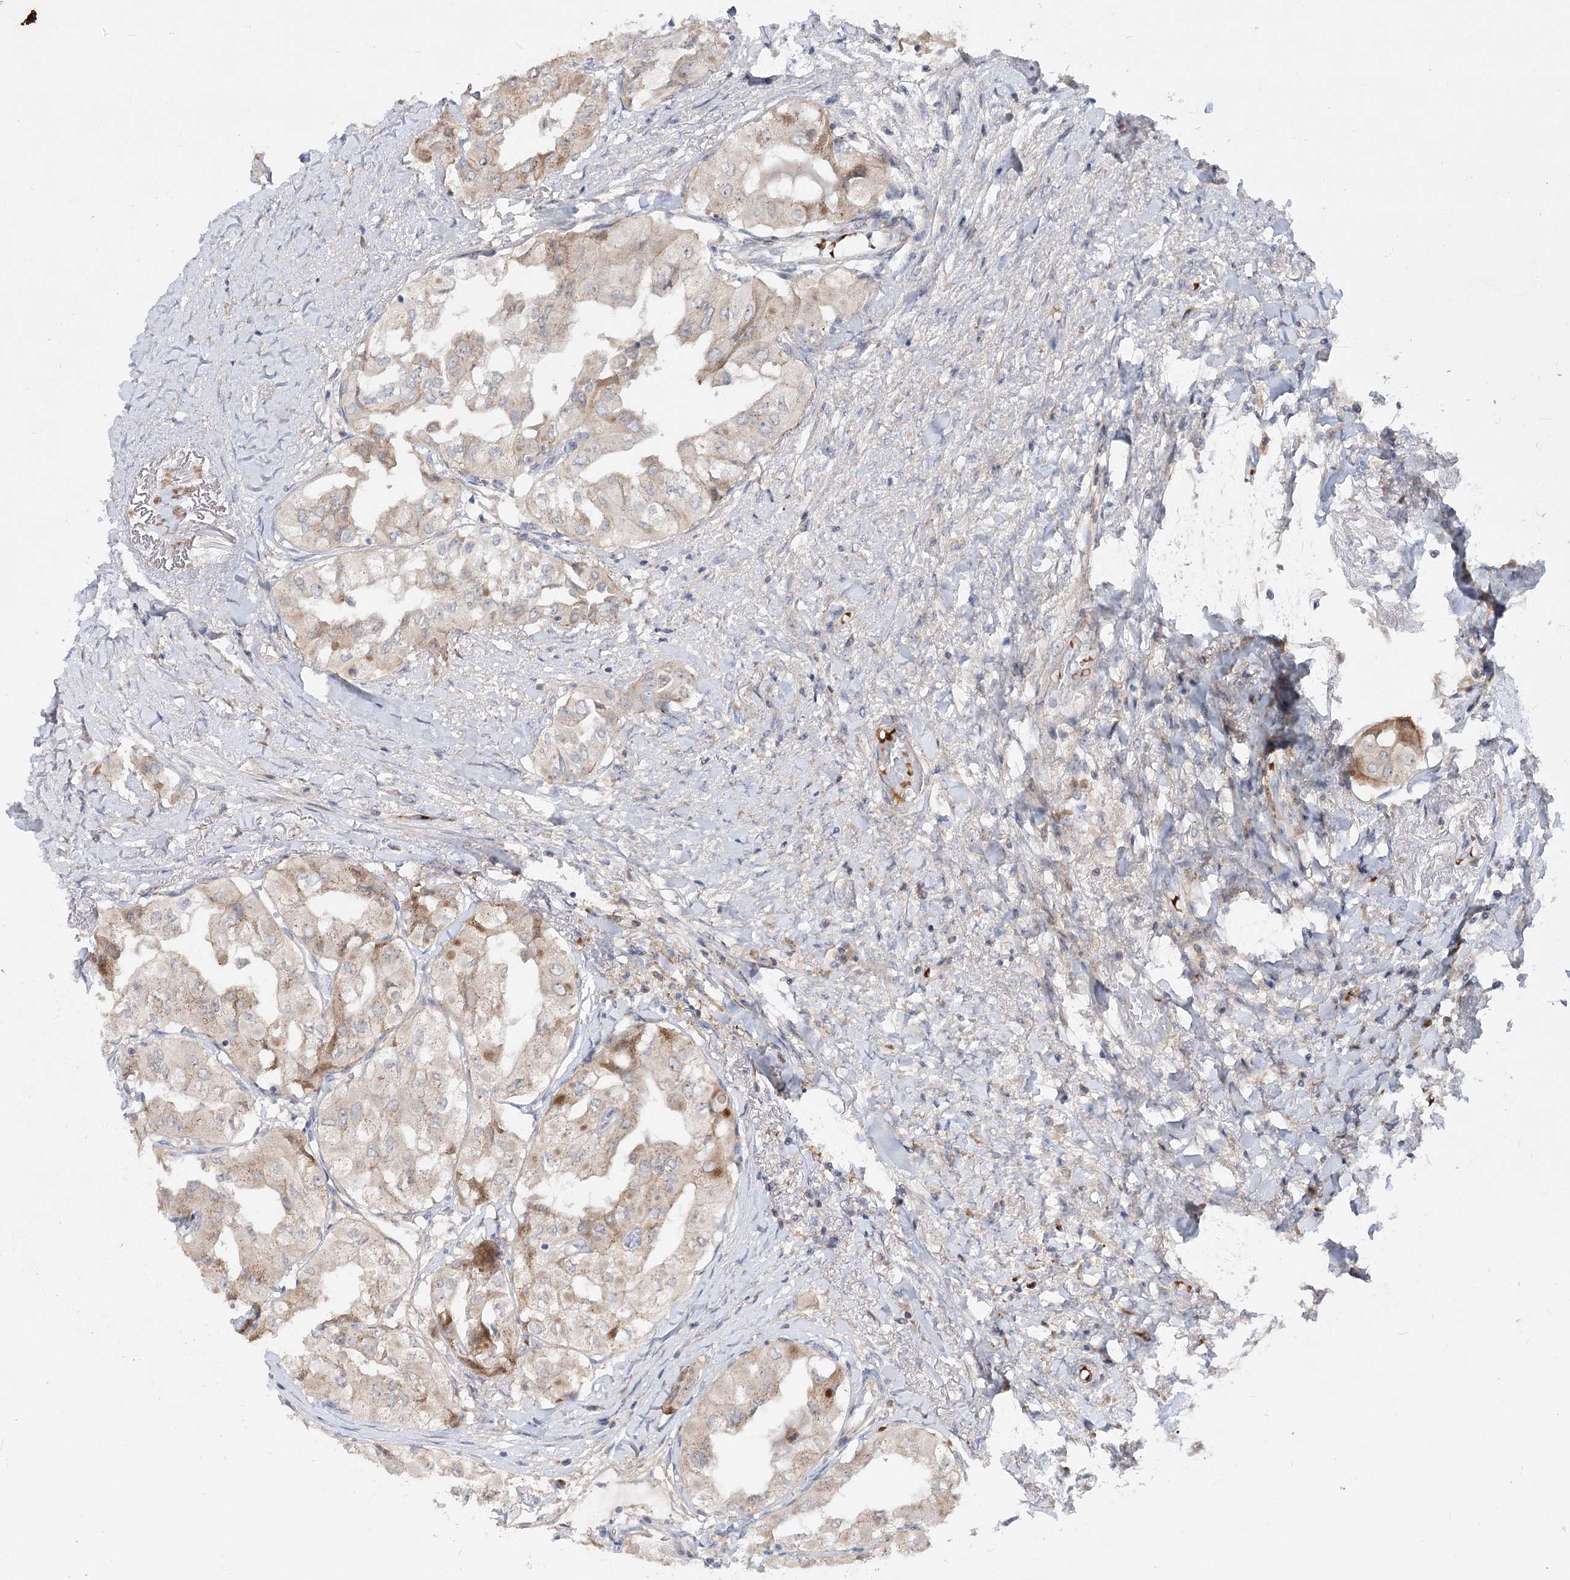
{"staining": {"intensity": "moderate", "quantity": "<25%", "location": "cytoplasmic/membranous"}, "tissue": "thyroid cancer", "cell_type": "Tumor cells", "image_type": "cancer", "snomed": [{"axis": "morphology", "description": "Papillary adenocarcinoma, NOS"}, {"axis": "topography", "description": "Thyroid gland"}], "caption": "About <25% of tumor cells in human thyroid papillary adenocarcinoma exhibit moderate cytoplasmic/membranous protein positivity as visualized by brown immunohistochemical staining.", "gene": "FGF19", "patient": {"sex": "female", "age": 59}}